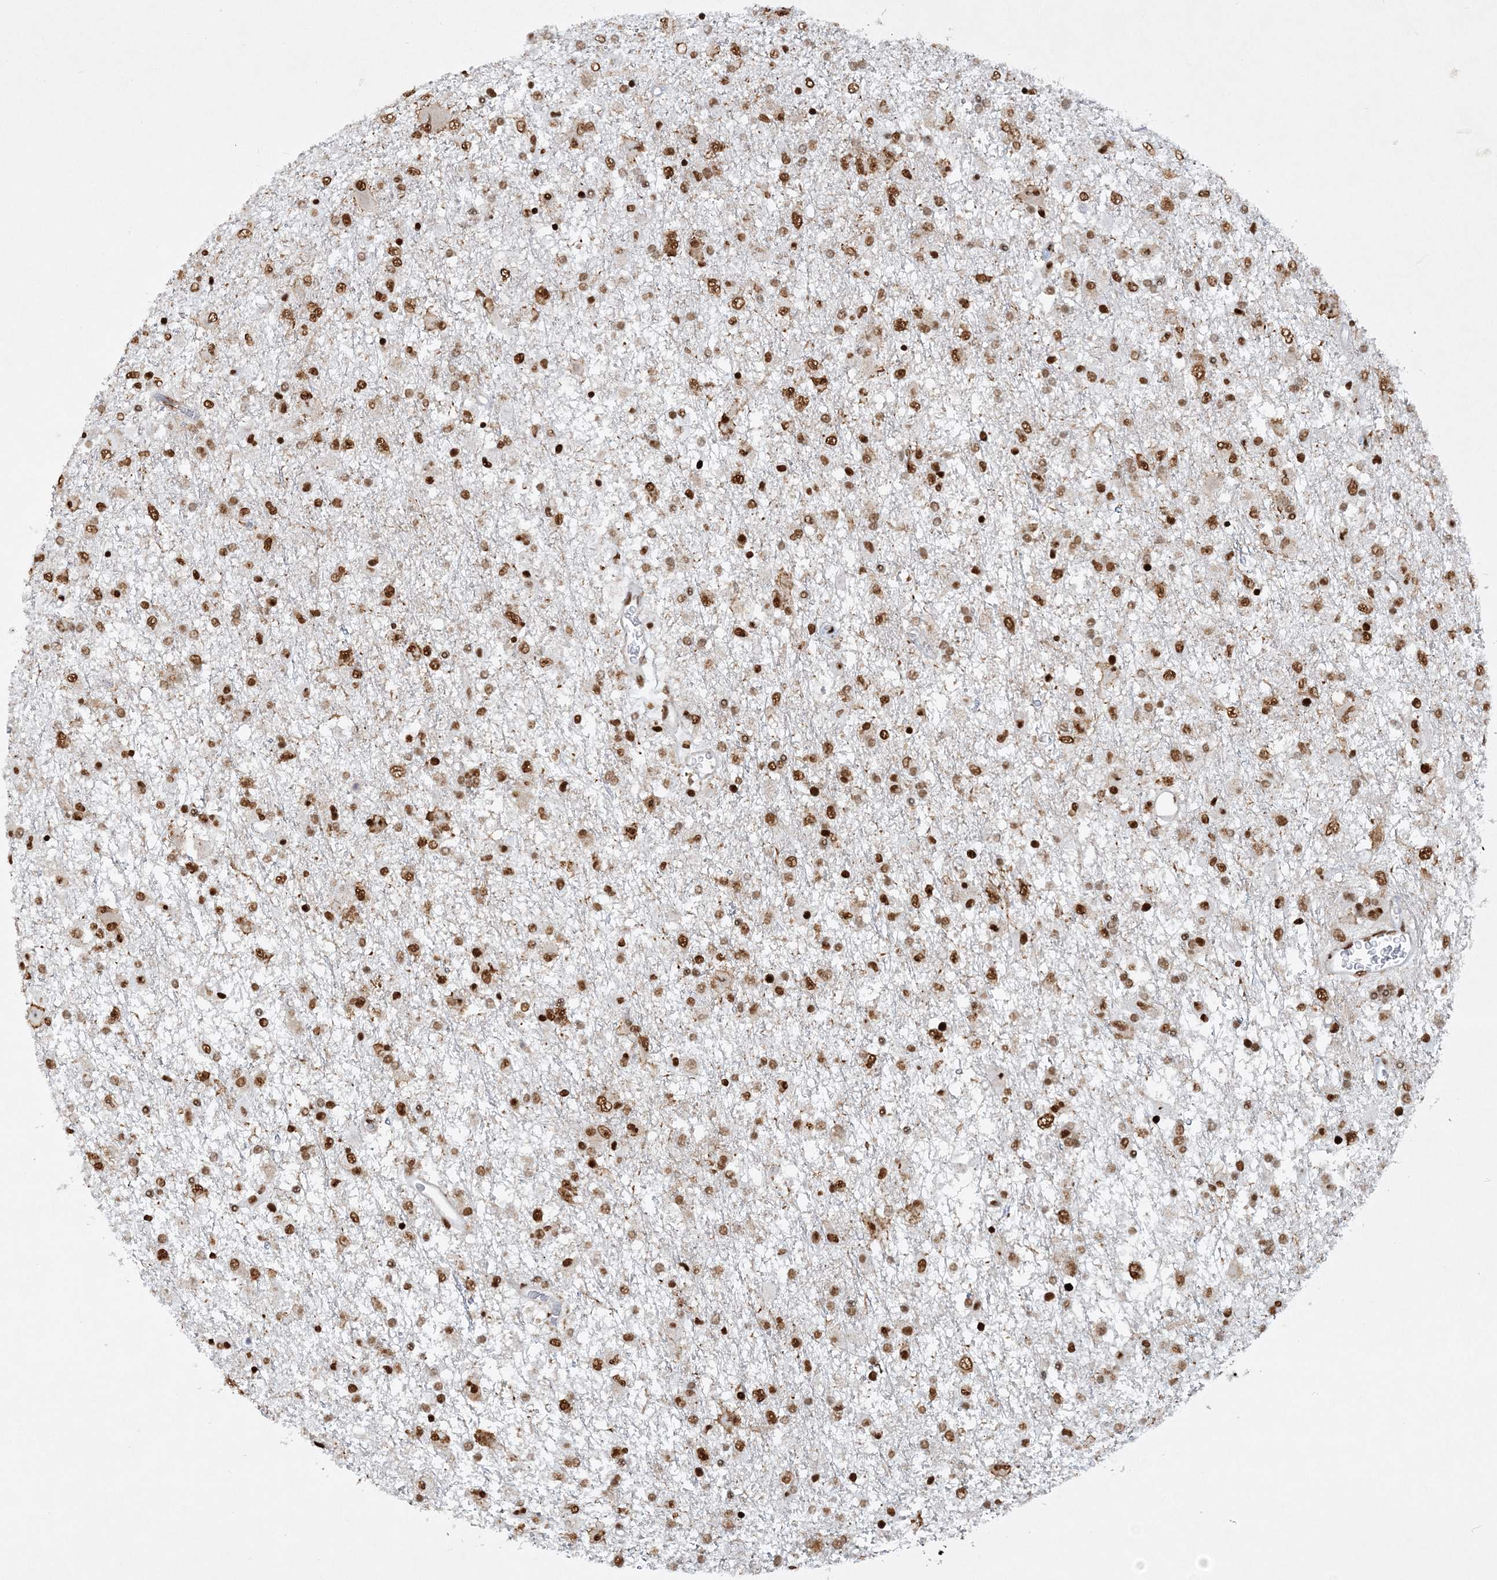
{"staining": {"intensity": "moderate", "quantity": ">75%", "location": "nuclear"}, "tissue": "glioma", "cell_type": "Tumor cells", "image_type": "cancer", "snomed": [{"axis": "morphology", "description": "Glioma, malignant, Low grade"}, {"axis": "topography", "description": "Brain"}], "caption": "Protein expression by IHC shows moderate nuclear staining in approximately >75% of tumor cells in glioma.", "gene": "DELE1", "patient": {"sex": "male", "age": 65}}